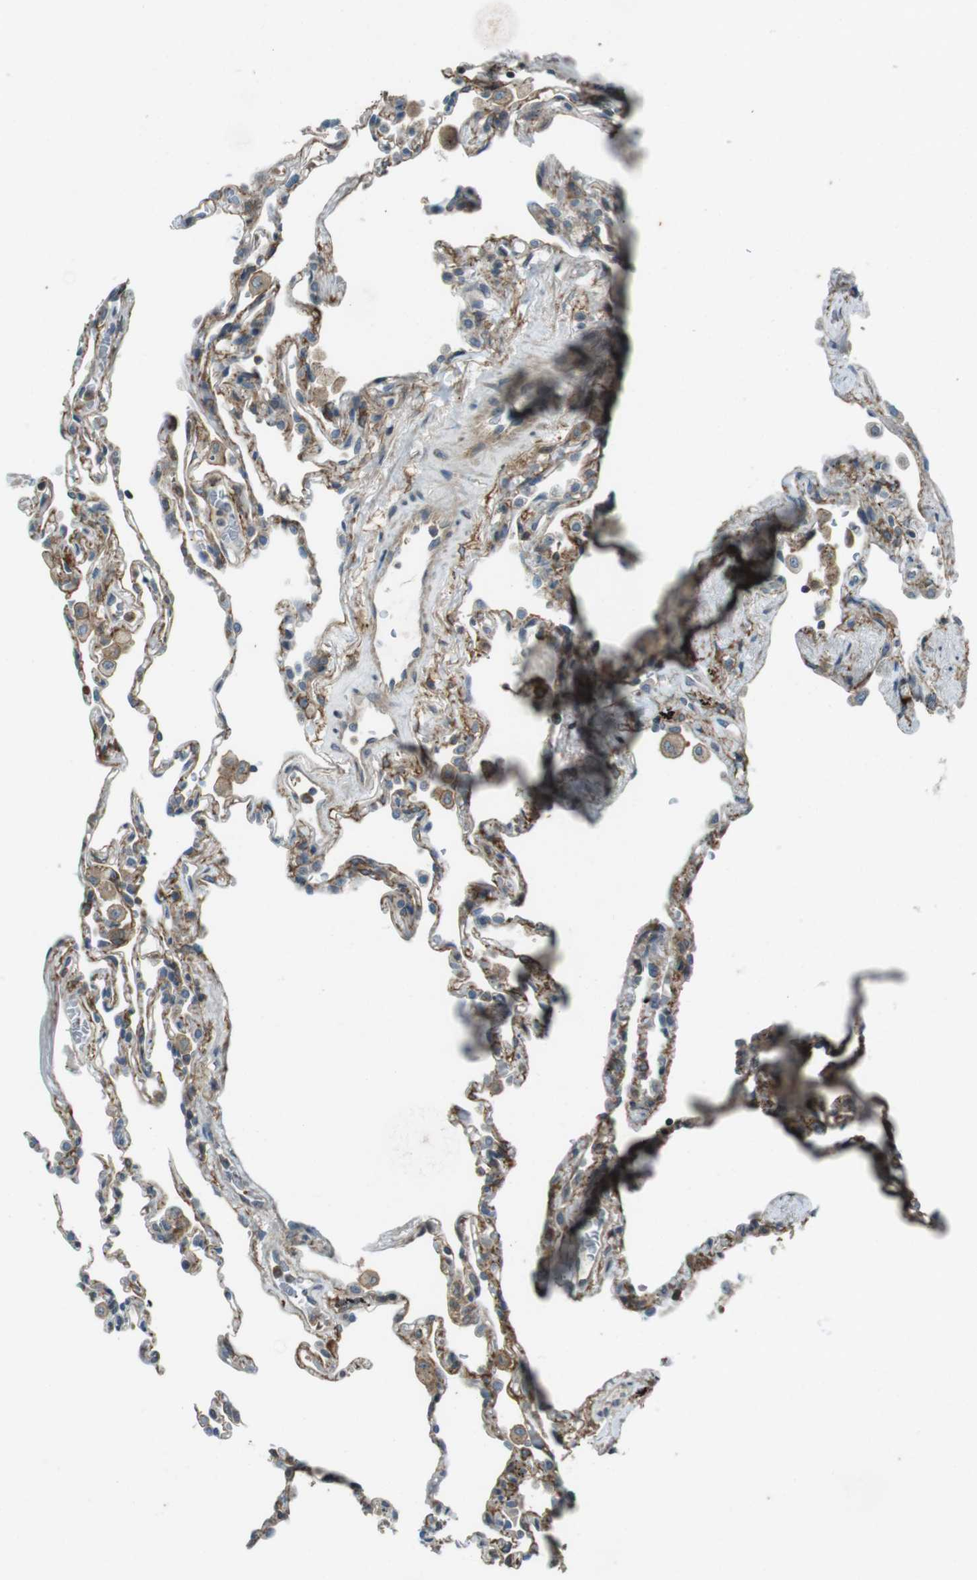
{"staining": {"intensity": "moderate", "quantity": "25%-75%", "location": "cytoplasmic/membranous"}, "tissue": "lung", "cell_type": "Alveolar cells", "image_type": "normal", "snomed": [{"axis": "morphology", "description": "Normal tissue, NOS"}, {"axis": "topography", "description": "Lung"}], "caption": "Immunohistochemistry (IHC) (DAB (3,3'-diaminobenzidine)) staining of normal human lung exhibits moderate cytoplasmic/membranous protein staining in about 25%-75% of alveolar cells. The staining was performed using DAB to visualize the protein expression in brown, while the nuclei were stained in blue with hematoxylin (Magnification: 20x).", "gene": "ZYX", "patient": {"sex": "male", "age": 59}}